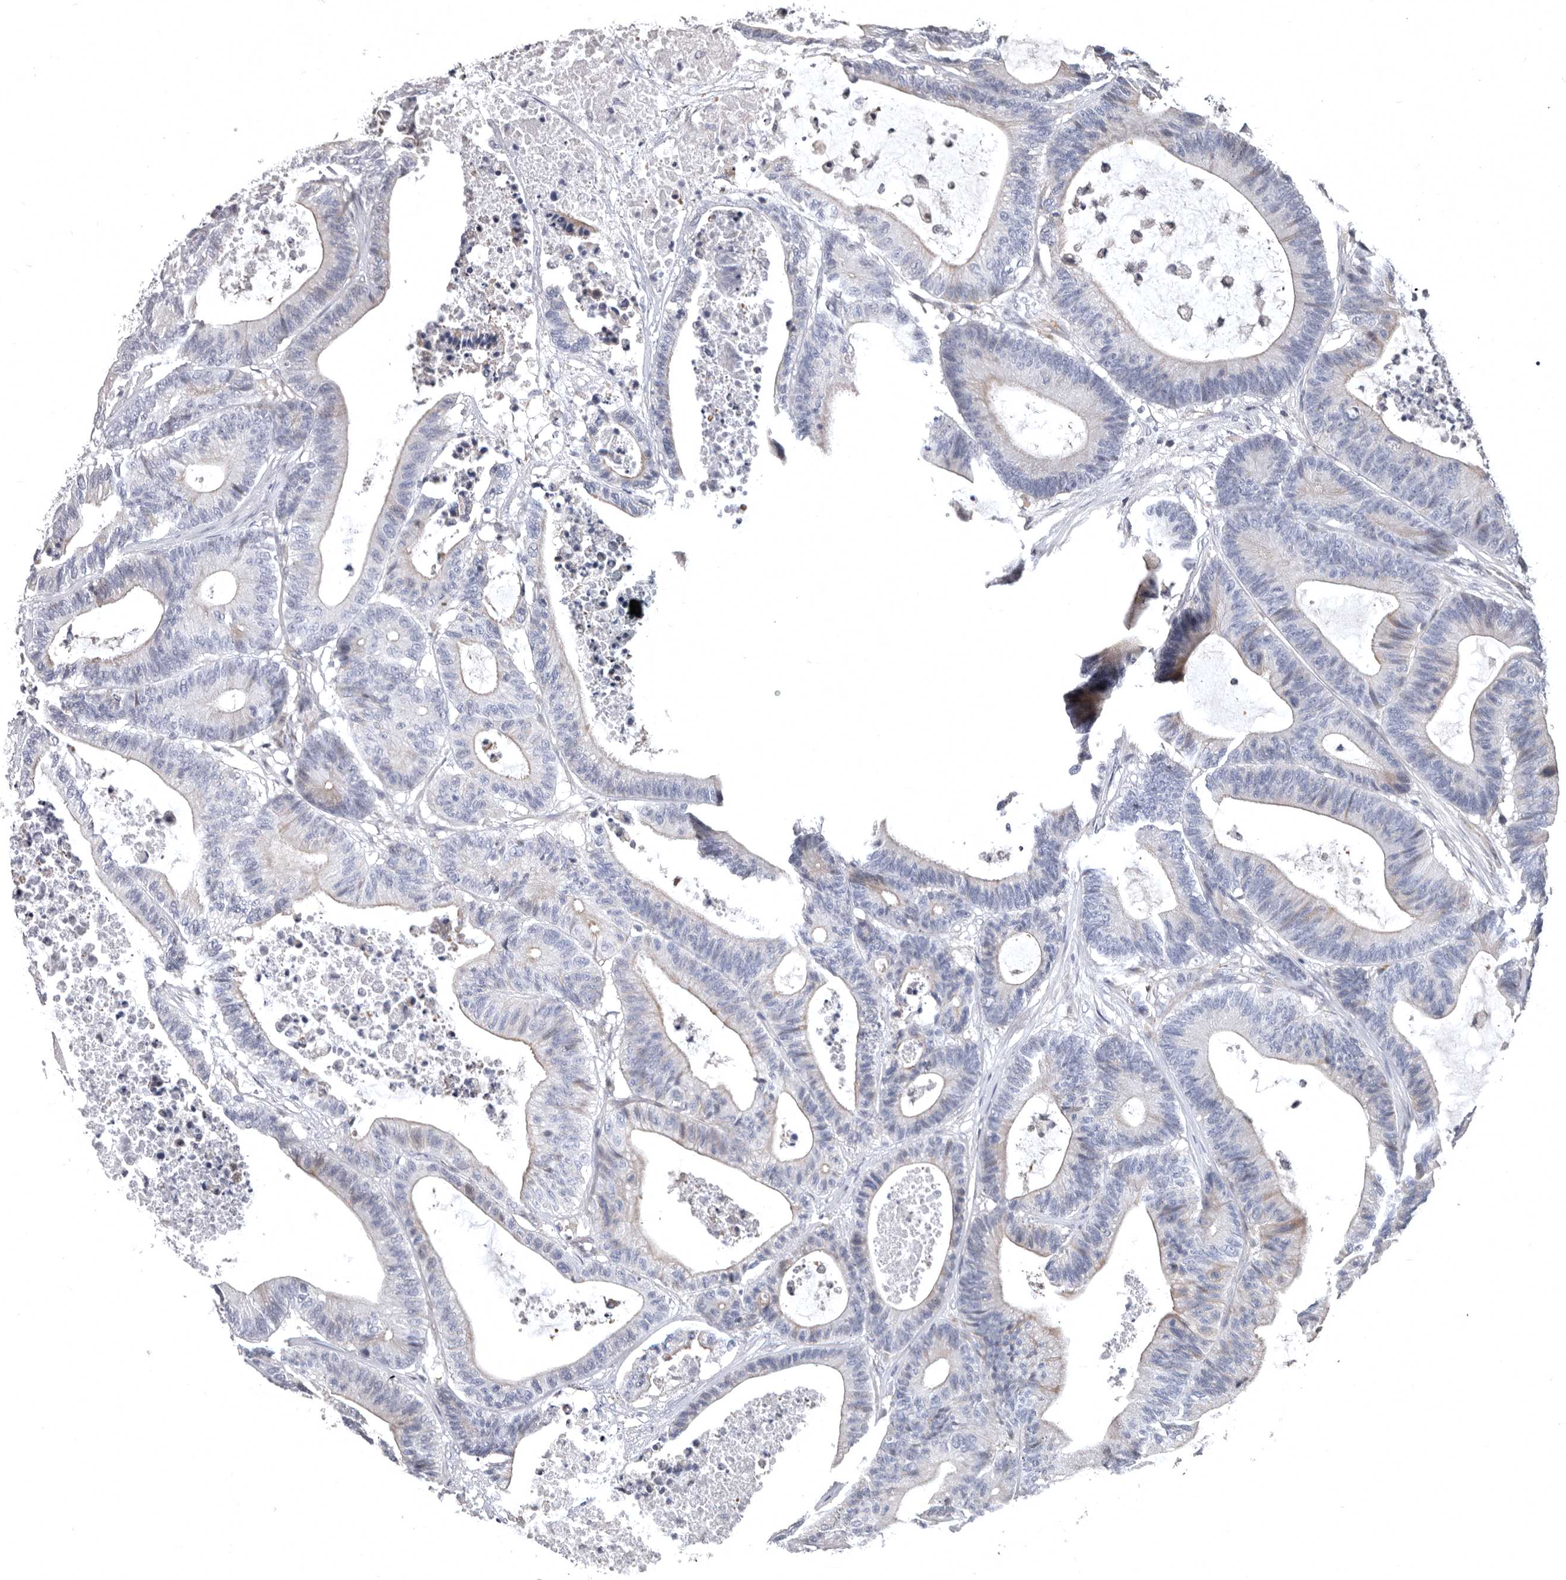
{"staining": {"intensity": "negative", "quantity": "none", "location": "none"}, "tissue": "colorectal cancer", "cell_type": "Tumor cells", "image_type": "cancer", "snomed": [{"axis": "morphology", "description": "Adenocarcinoma, NOS"}, {"axis": "topography", "description": "Colon"}], "caption": "Adenocarcinoma (colorectal) was stained to show a protein in brown. There is no significant positivity in tumor cells.", "gene": "RNF217", "patient": {"sex": "female", "age": 84}}